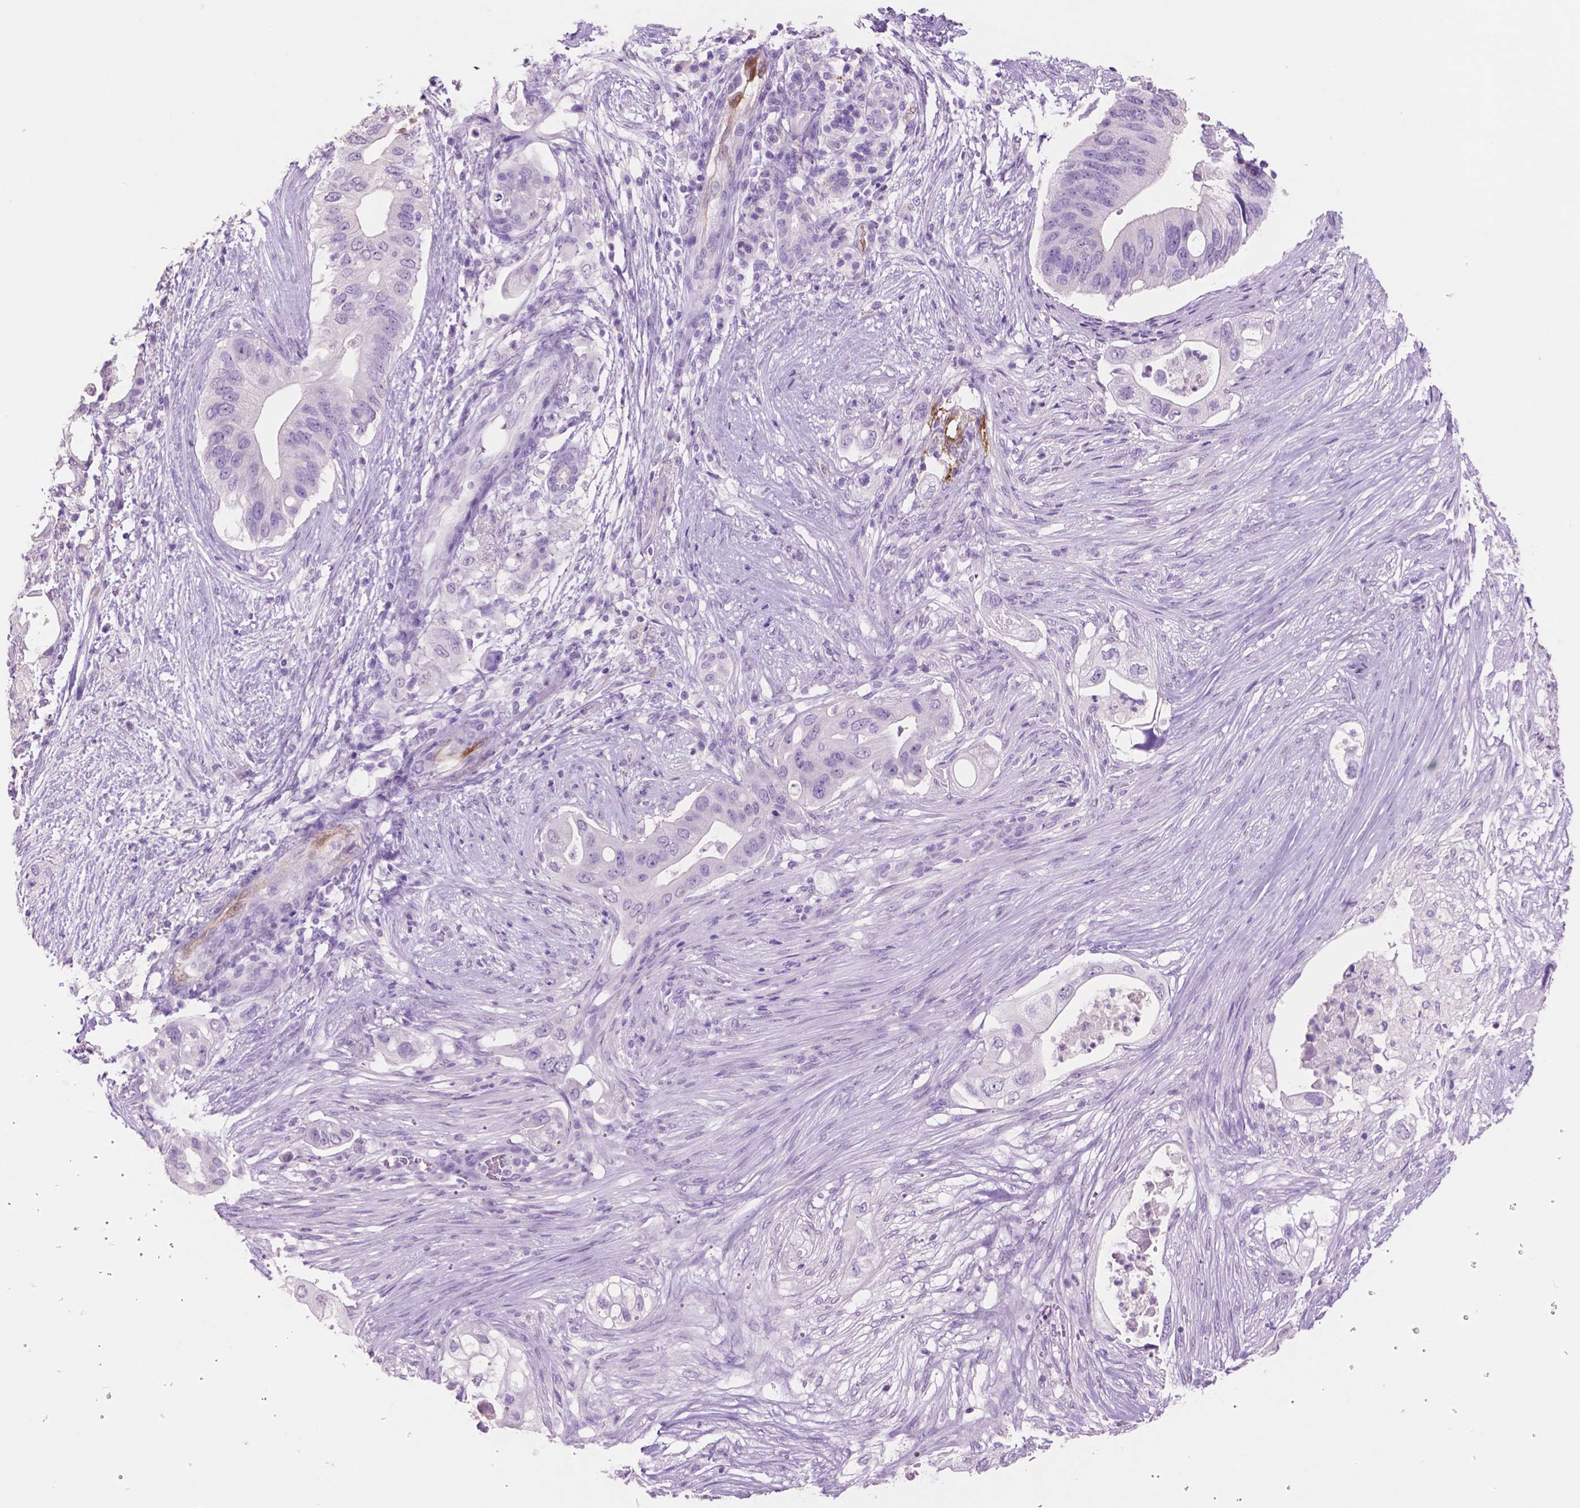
{"staining": {"intensity": "negative", "quantity": "none", "location": "none"}, "tissue": "pancreatic cancer", "cell_type": "Tumor cells", "image_type": "cancer", "snomed": [{"axis": "morphology", "description": "Adenocarcinoma, NOS"}, {"axis": "topography", "description": "Pancreas"}], "caption": "High power microscopy image of an immunohistochemistry photomicrograph of adenocarcinoma (pancreatic), revealing no significant expression in tumor cells.", "gene": "IDO1", "patient": {"sex": "female", "age": 72}}